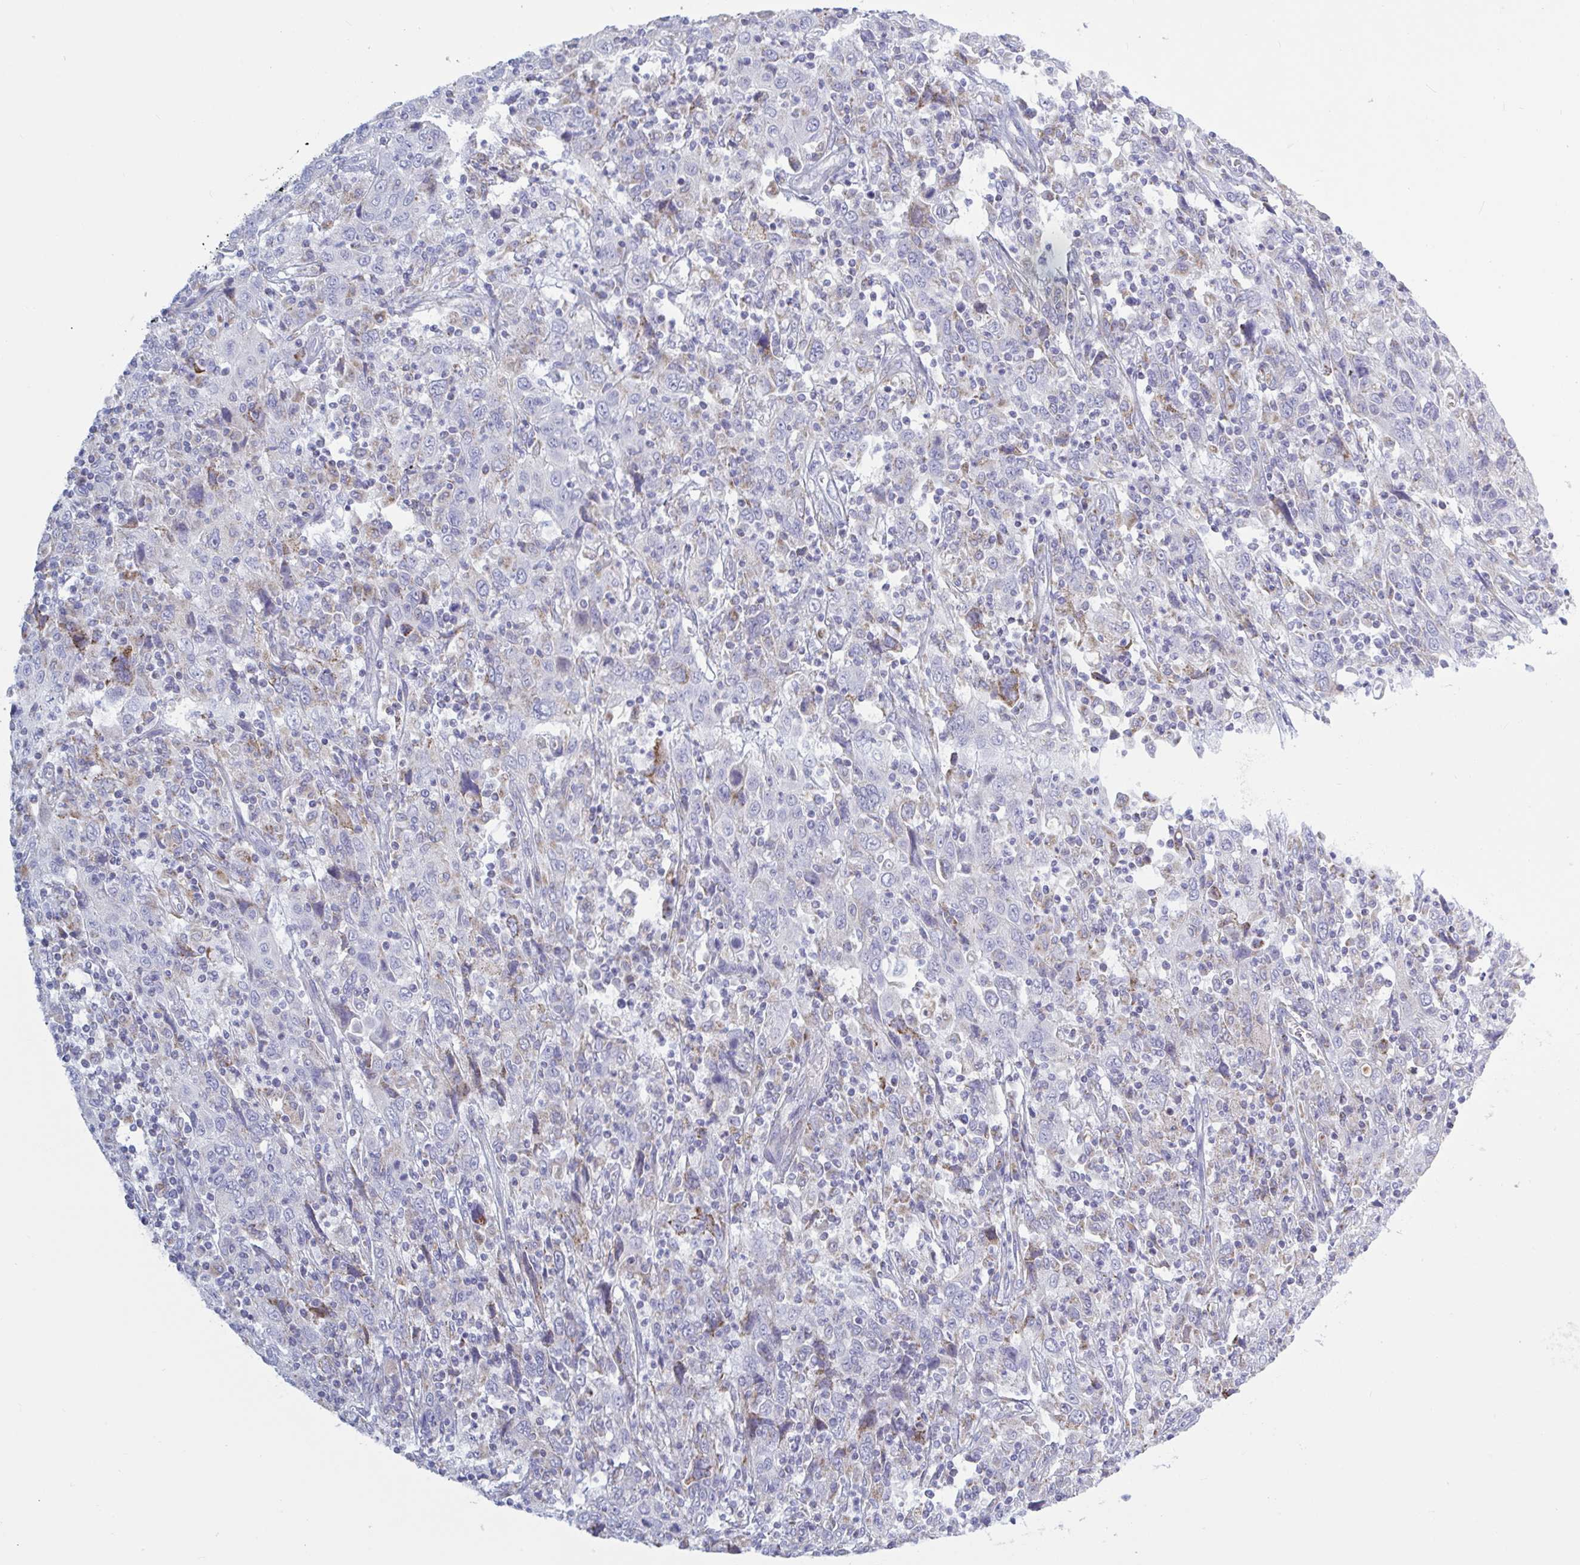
{"staining": {"intensity": "negative", "quantity": "none", "location": "none"}, "tissue": "cervical cancer", "cell_type": "Tumor cells", "image_type": "cancer", "snomed": [{"axis": "morphology", "description": "Squamous cell carcinoma, NOS"}, {"axis": "topography", "description": "Cervix"}], "caption": "This is an immunohistochemistry (IHC) micrograph of human squamous cell carcinoma (cervical). There is no staining in tumor cells.", "gene": "ATG9A", "patient": {"sex": "female", "age": 46}}